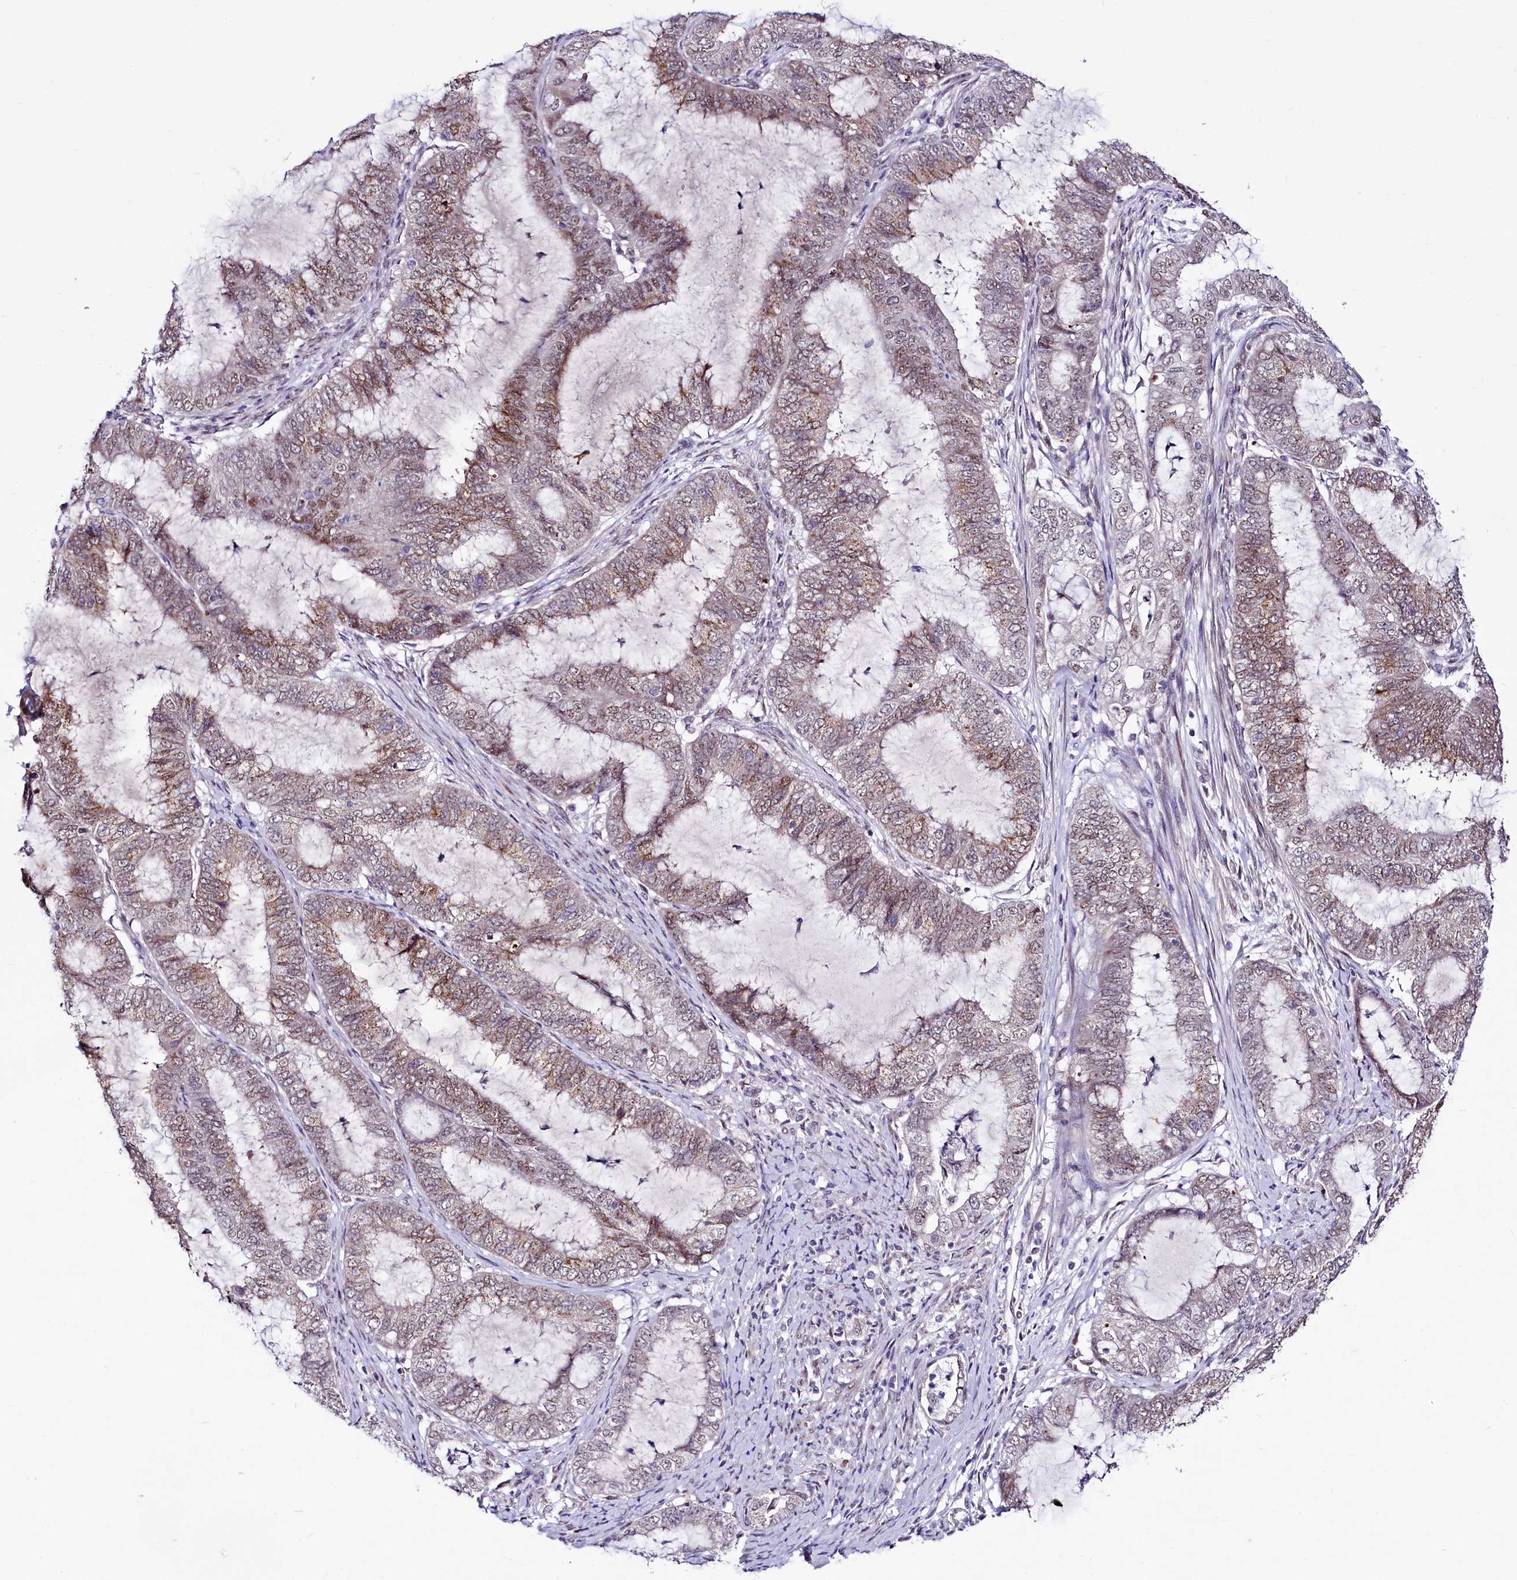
{"staining": {"intensity": "moderate", "quantity": "25%-75%", "location": "cytoplasmic/membranous,nuclear"}, "tissue": "endometrial cancer", "cell_type": "Tumor cells", "image_type": "cancer", "snomed": [{"axis": "morphology", "description": "Adenocarcinoma, NOS"}, {"axis": "topography", "description": "Endometrium"}], "caption": "Protein analysis of endometrial cancer tissue reveals moderate cytoplasmic/membranous and nuclear expression in about 25%-75% of tumor cells.", "gene": "LEUTX", "patient": {"sex": "female", "age": 51}}